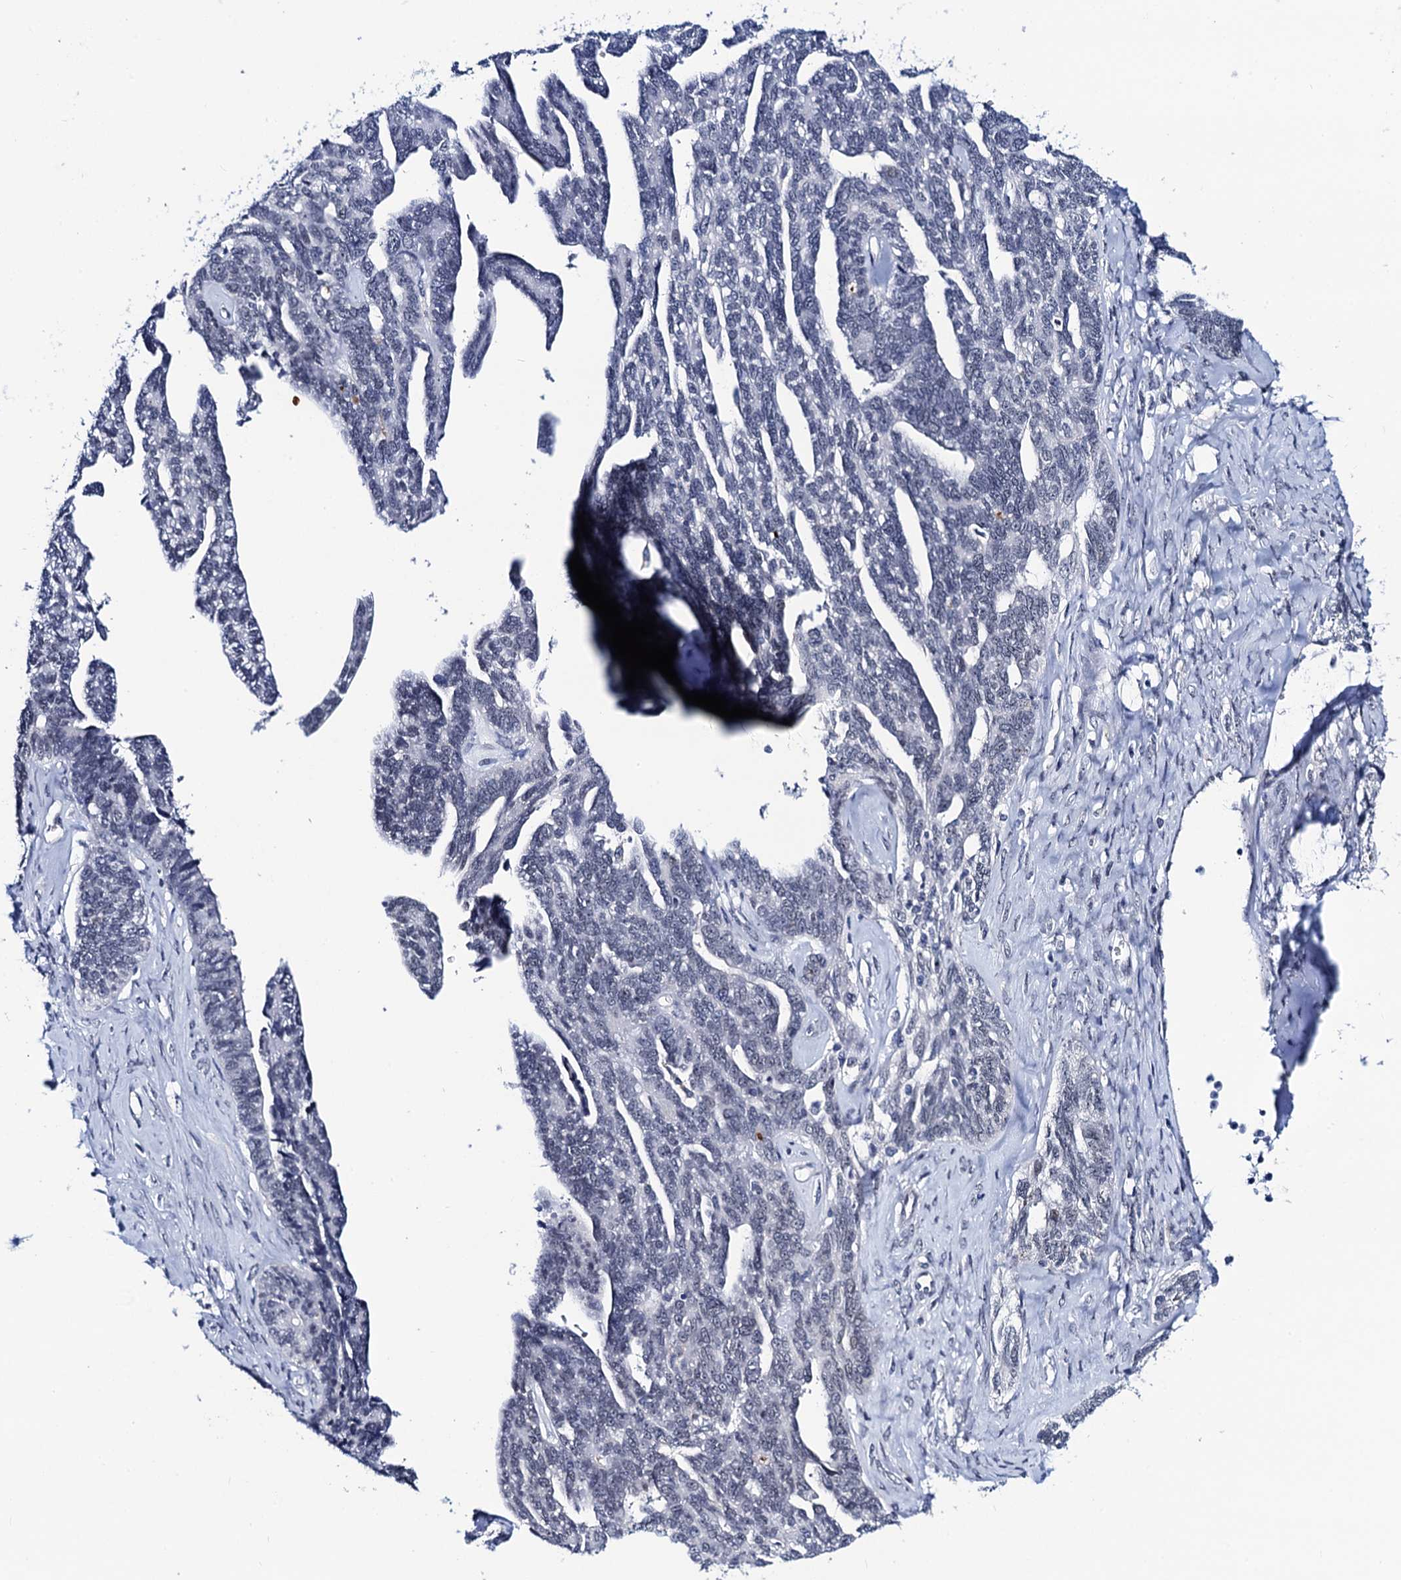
{"staining": {"intensity": "negative", "quantity": "none", "location": "none"}, "tissue": "ovarian cancer", "cell_type": "Tumor cells", "image_type": "cancer", "snomed": [{"axis": "morphology", "description": "Cystadenocarcinoma, serous, NOS"}, {"axis": "topography", "description": "Ovary"}], "caption": "DAB (3,3'-diaminobenzidine) immunohistochemical staining of human serous cystadenocarcinoma (ovarian) reveals no significant staining in tumor cells.", "gene": "C16orf87", "patient": {"sex": "female", "age": 79}}